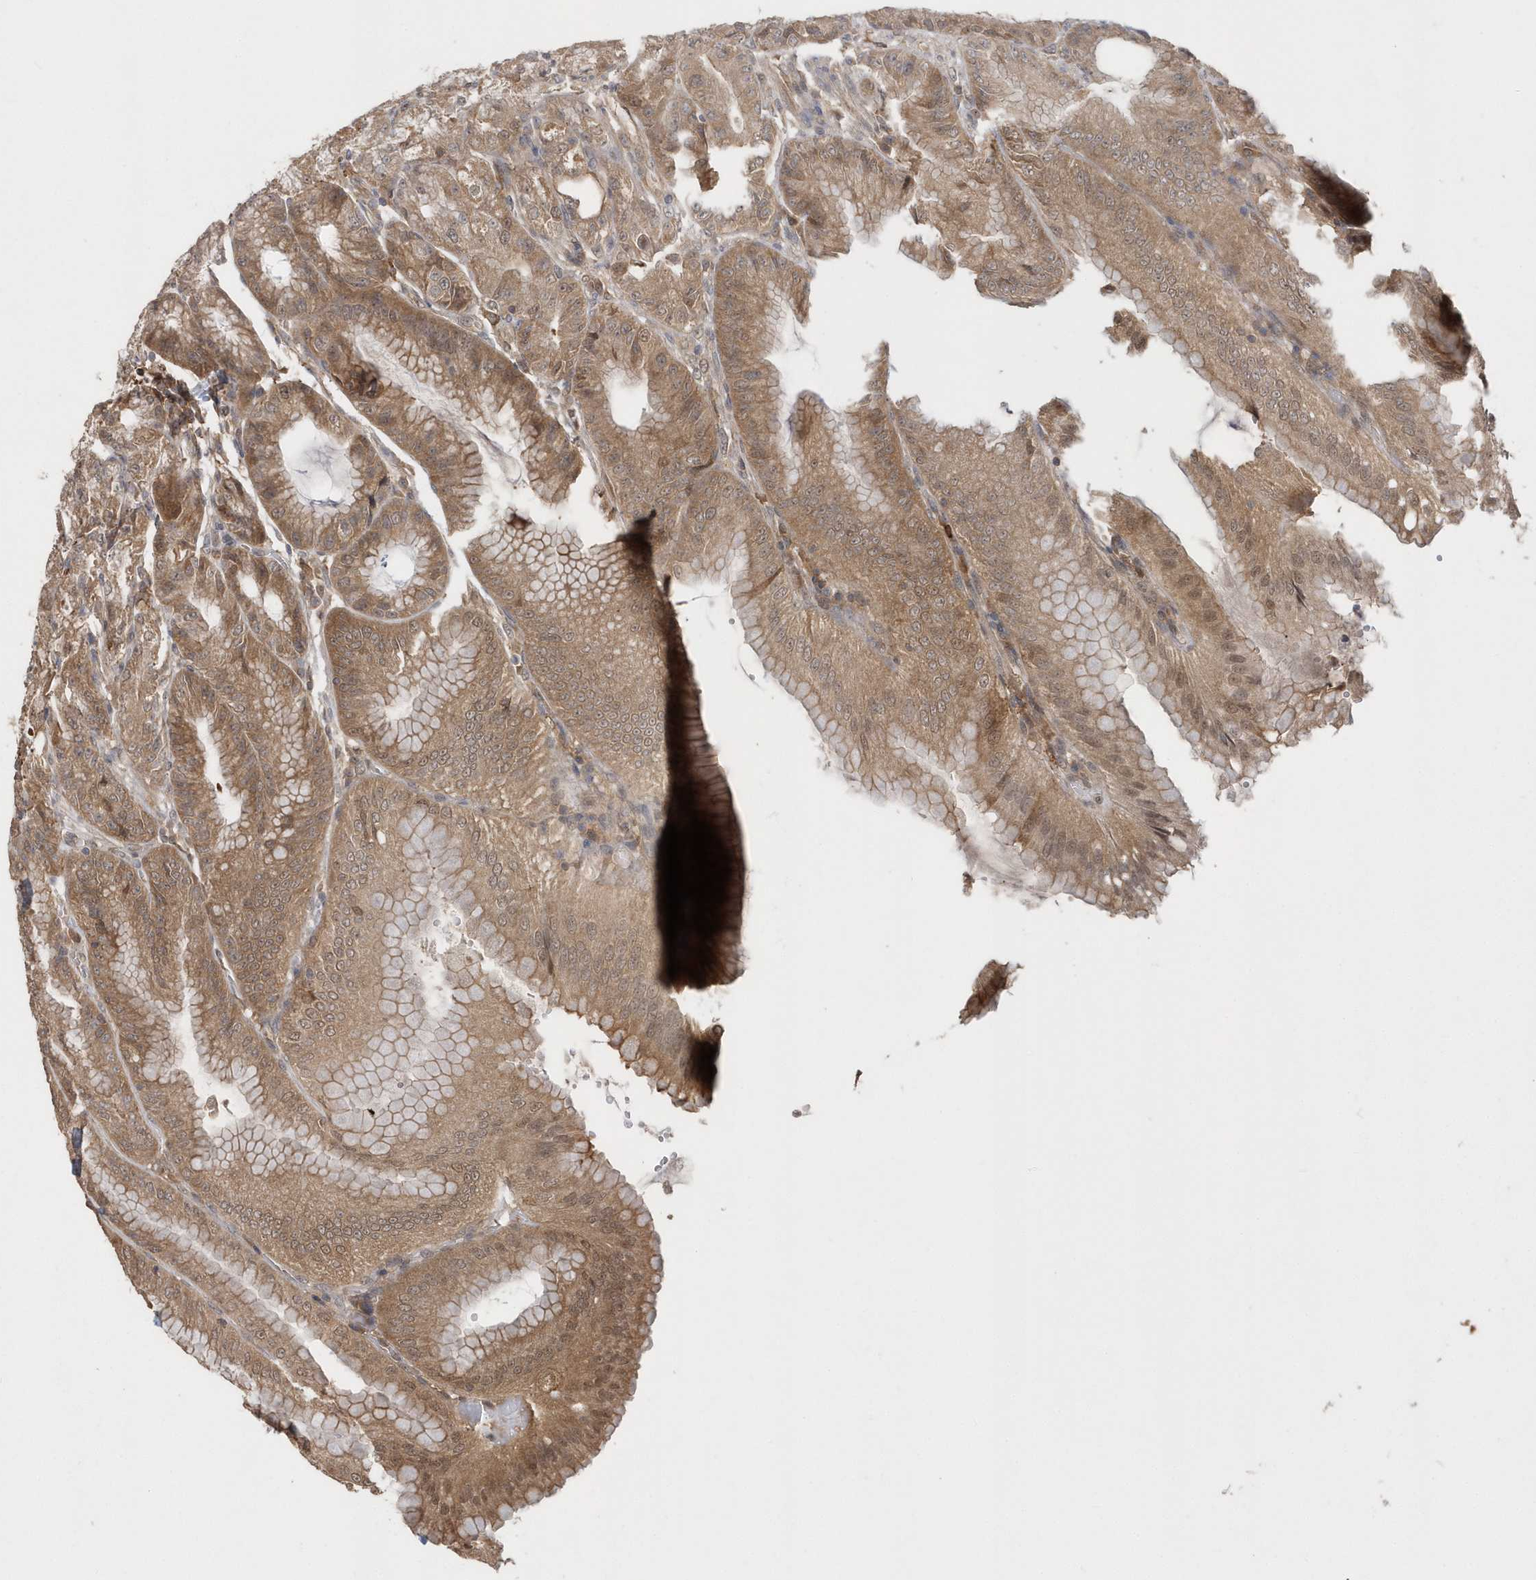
{"staining": {"intensity": "moderate", "quantity": ">75%", "location": "cytoplasmic/membranous,nuclear"}, "tissue": "stomach", "cell_type": "Glandular cells", "image_type": "normal", "snomed": [{"axis": "morphology", "description": "Normal tissue, NOS"}, {"axis": "topography", "description": "Stomach, upper"}, {"axis": "topography", "description": "Stomach, lower"}], "caption": "Stomach stained with DAB IHC reveals medium levels of moderate cytoplasmic/membranous,nuclear positivity in approximately >75% of glandular cells.", "gene": "RPEL1", "patient": {"sex": "male", "age": 71}}